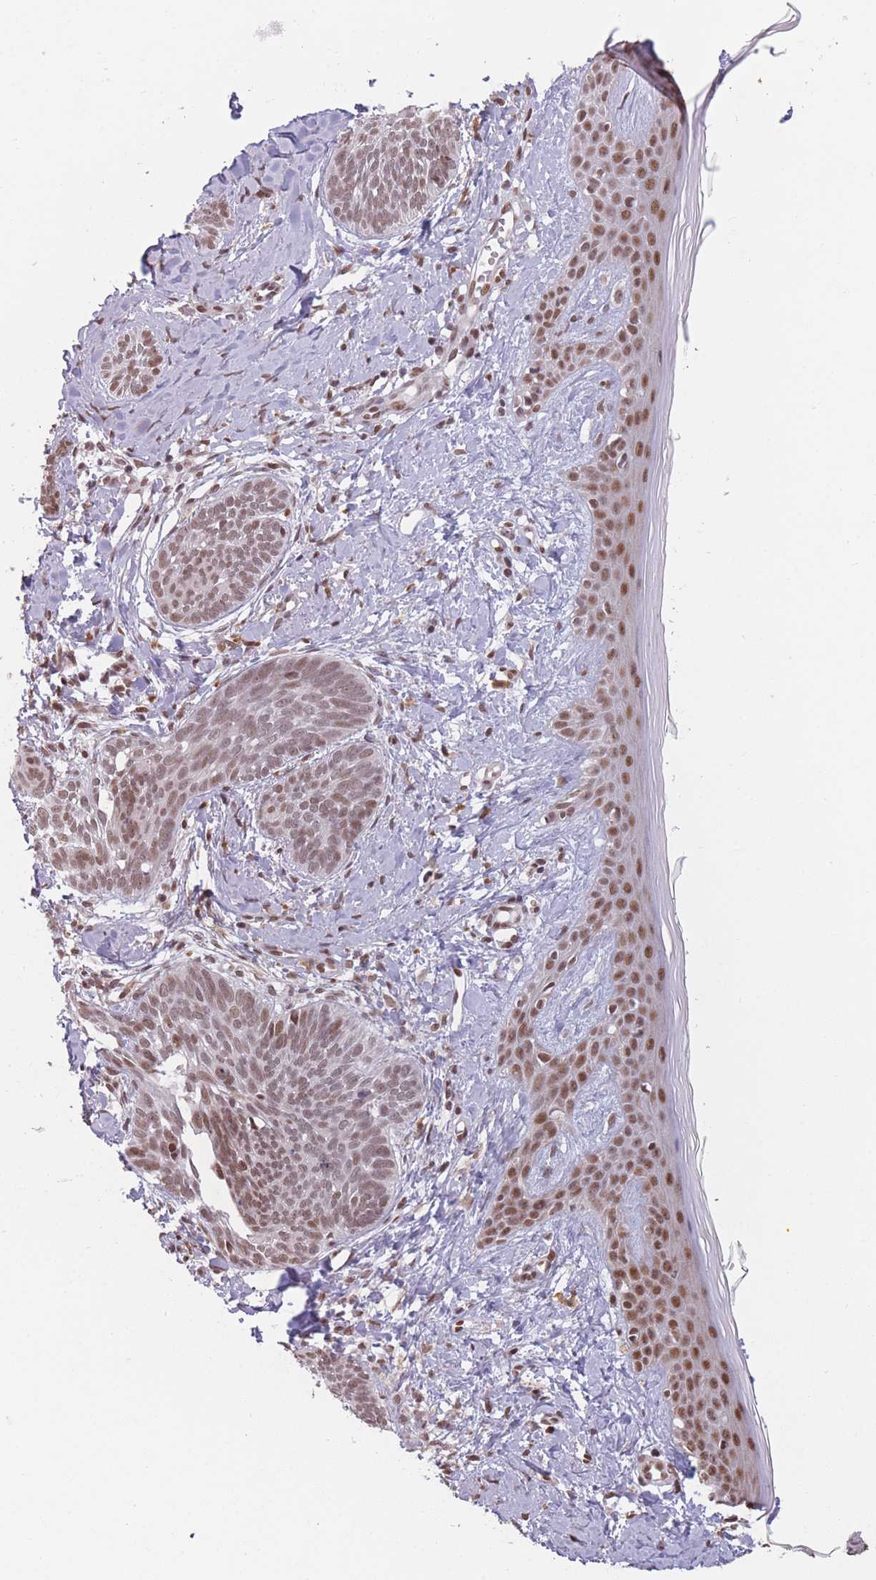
{"staining": {"intensity": "moderate", "quantity": ">75%", "location": "nuclear"}, "tissue": "skin cancer", "cell_type": "Tumor cells", "image_type": "cancer", "snomed": [{"axis": "morphology", "description": "Basal cell carcinoma"}, {"axis": "topography", "description": "Skin"}], "caption": "The histopathology image exhibits staining of basal cell carcinoma (skin), revealing moderate nuclear protein positivity (brown color) within tumor cells.", "gene": "SUPT6H", "patient": {"sex": "female", "age": 81}}